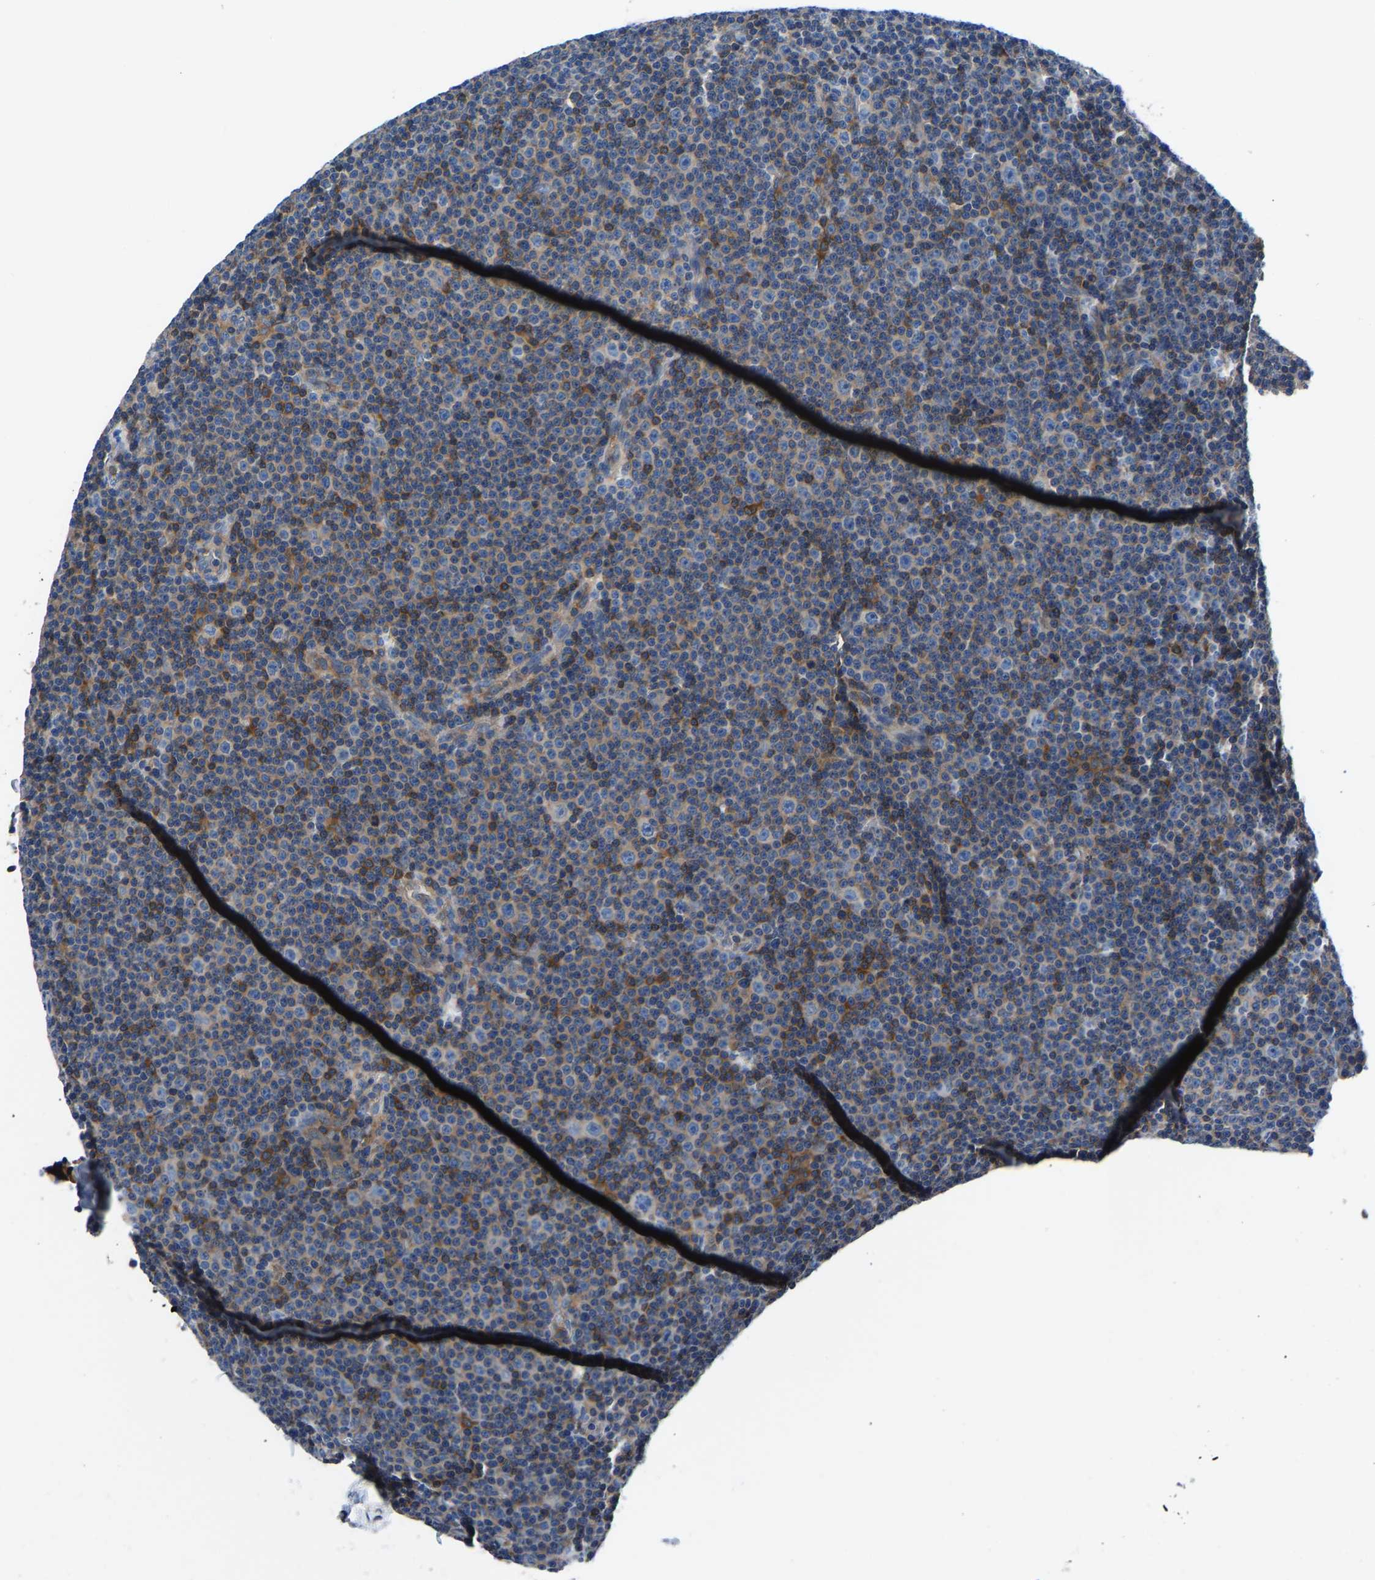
{"staining": {"intensity": "moderate", "quantity": "<25%", "location": "cytoplasmic/membranous"}, "tissue": "lymphoma", "cell_type": "Tumor cells", "image_type": "cancer", "snomed": [{"axis": "morphology", "description": "Malignant lymphoma, non-Hodgkin's type, Low grade"}, {"axis": "topography", "description": "Lymph node"}], "caption": "Protein expression by immunohistochemistry exhibits moderate cytoplasmic/membranous positivity in approximately <25% of tumor cells in low-grade malignant lymphoma, non-Hodgkin's type.", "gene": "PRKAR1A", "patient": {"sex": "female", "age": 67}}